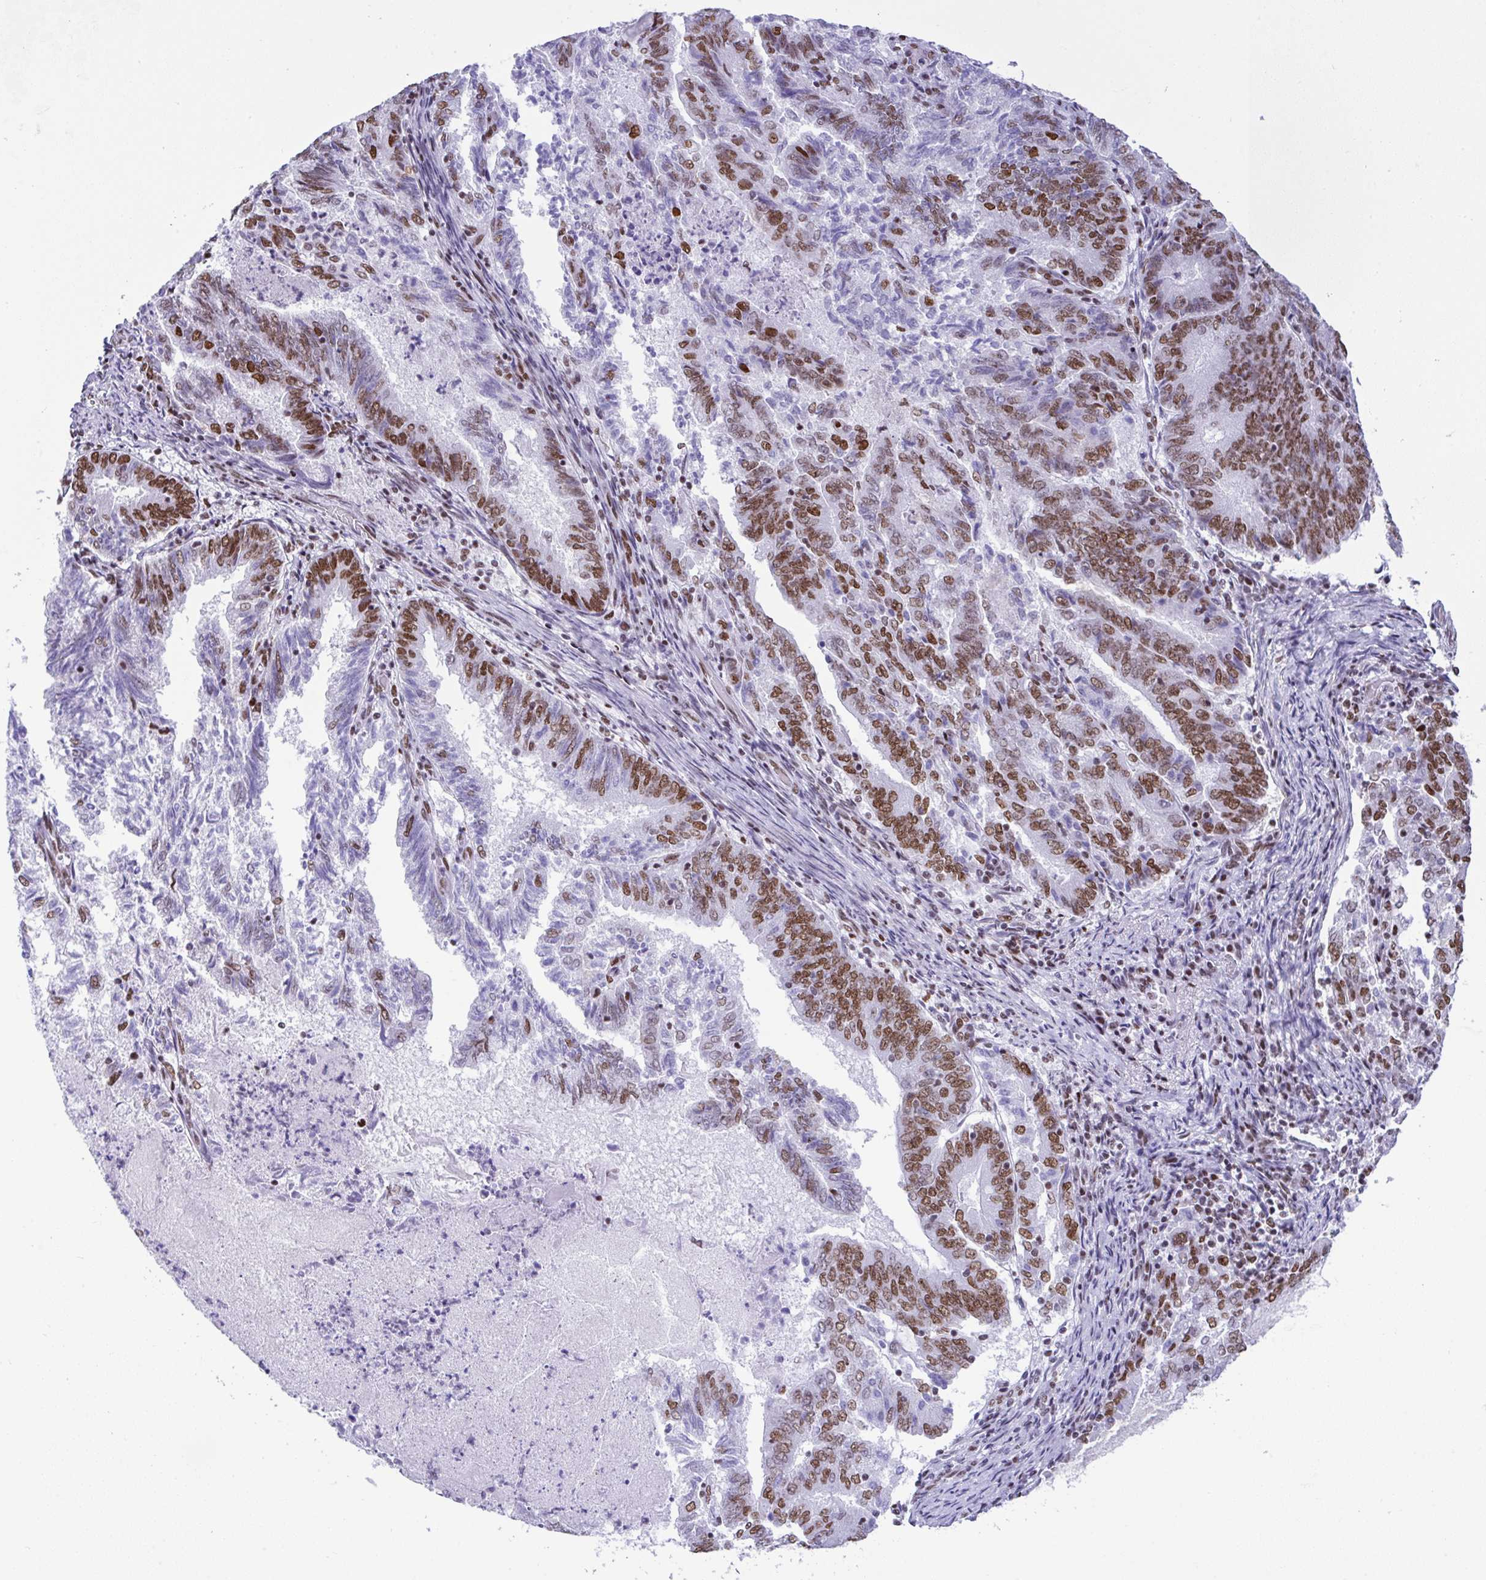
{"staining": {"intensity": "moderate", "quantity": "25%-75%", "location": "nuclear"}, "tissue": "endometrial cancer", "cell_type": "Tumor cells", "image_type": "cancer", "snomed": [{"axis": "morphology", "description": "Adenocarcinoma, NOS"}, {"axis": "topography", "description": "Endometrium"}], "caption": "Endometrial adenocarcinoma tissue demonstrates moderate nuclear positivity in about 25%-75% of tumor cells", "gene": "DDX52", "patient": {"sex": "female", "age": 80}}